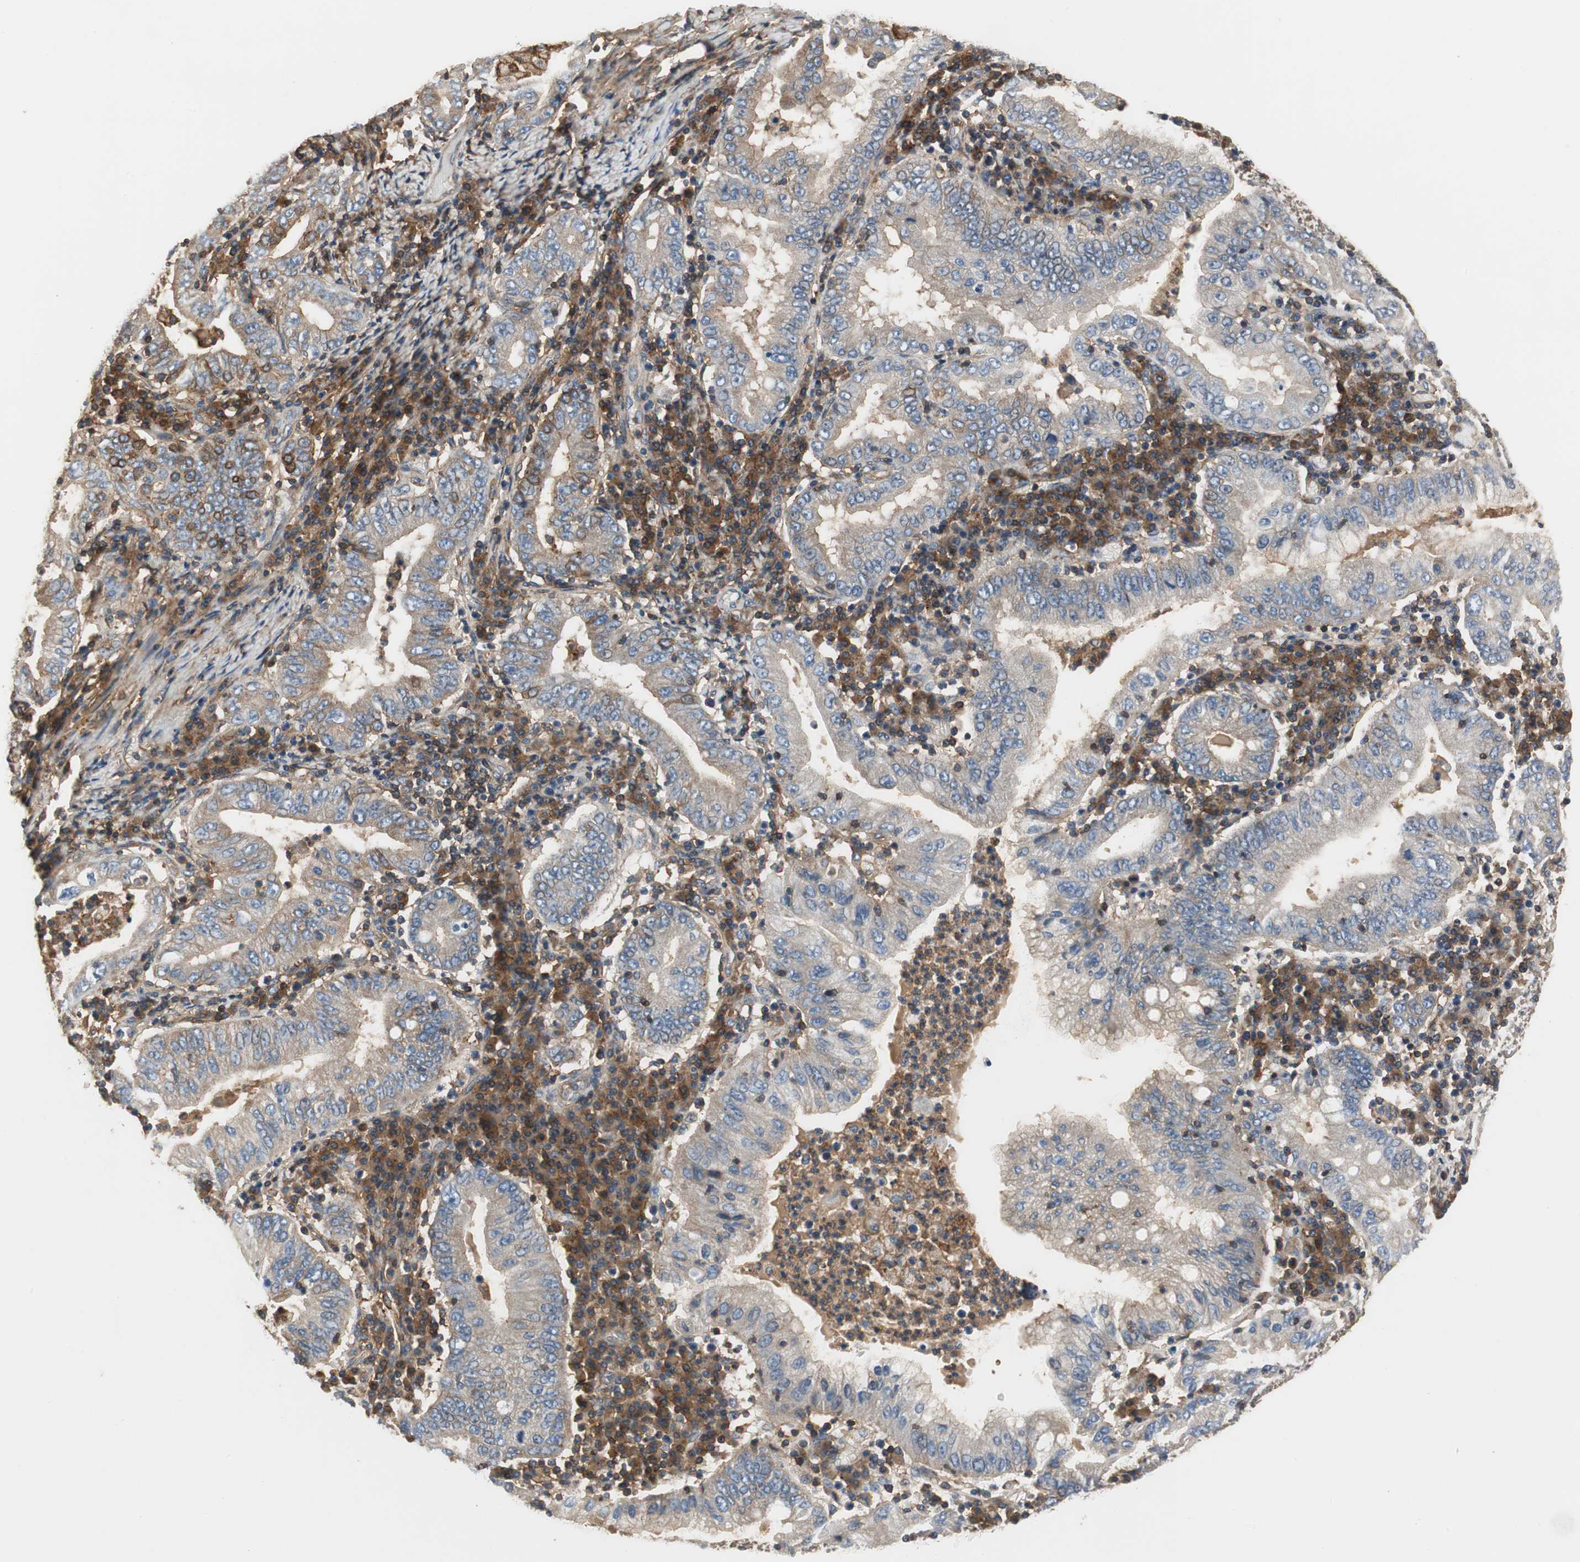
{"staining": {"intensity": "weak", "quantity": "<25%", "location": "cytoplasmic/membranous"}, "tissue": "stomach cancer", "cell_type": "Tumor cells", "image_type": "cancer", "snomed": [{"axis": "morphology", "description": "Normal tissue, NOS"}, {"axis": "morphology", "description": "Adenocarcinoma, NOS"}, {"axis": "topography", "description": "Esophagus"}, {"axis": "topography", "description": "Stomach, upper"}, {"axis": "topography", "description": "Peripheral nerve tissue"}], "caption": "DAB immunohistochemical staining of stomach cancer (adenocarcinoma) exhibits no significant staining in tumor cells.", "gene": "IL1RL1", "patient": {"sex": "male", "age": 62}}